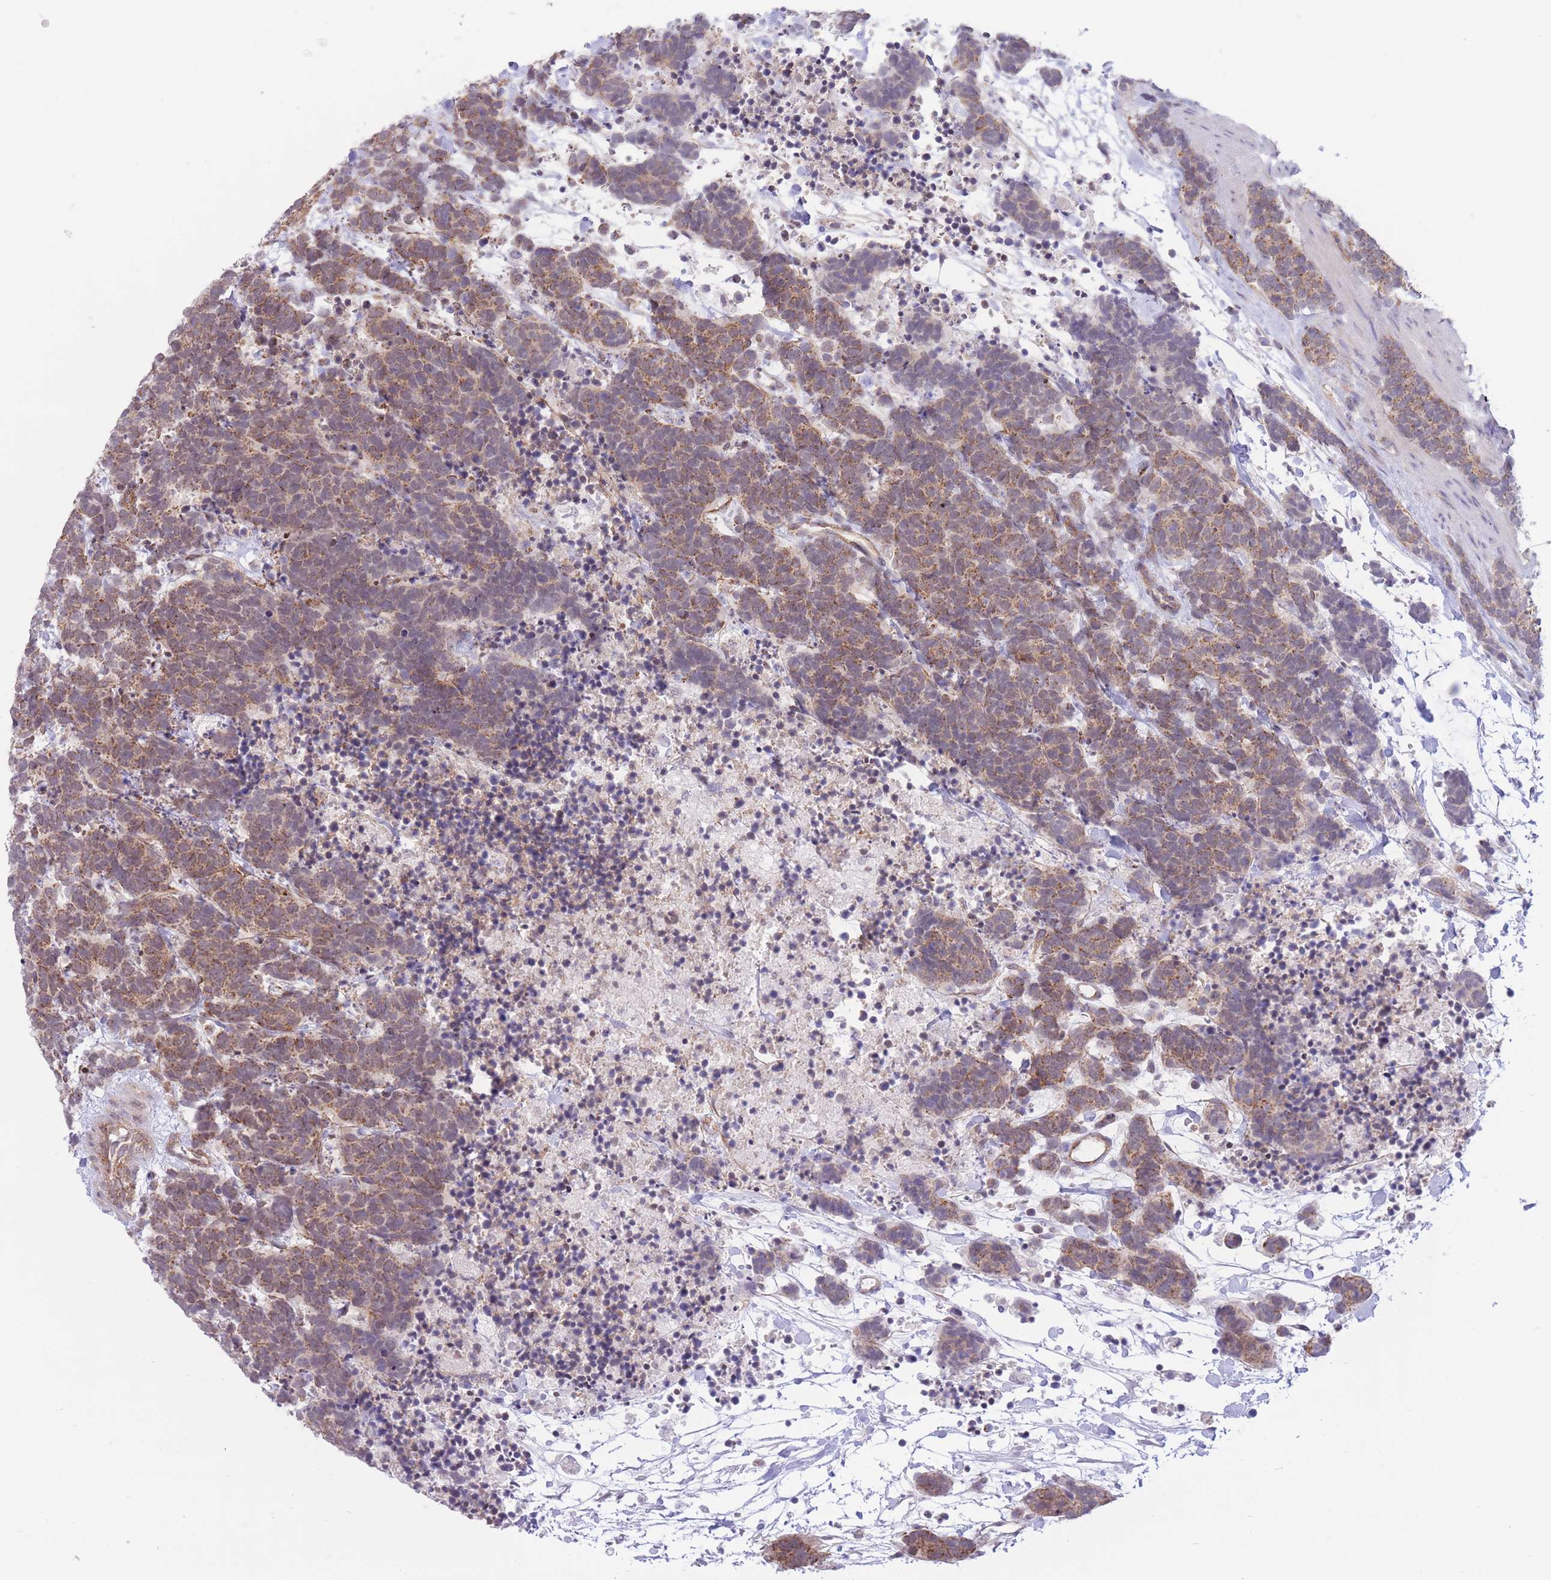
{"staining": {"intensity": "moderate", "quantity": ">75%", "location": "cytoplasmic/membranous"}, "tissue": "carcinoid", "cell_type": "Tumor cells", "image_type": "cancer", "snomed": [{"axis": "morphology", "description": "Carcinoma, NOS"}, {"axis": "morphology", "description": "Carcinoid, malignant, NOS"}, {"axis": "topography", "description": "Prostate"}], "caption": "Immunohistochemistry (IHC) photomicrograph of neoplastic tissue: carcinoma stained using immunohistochemistry reveals medium levels of moderate protein expression localized specifically in the cytoplasmic/membranous of tumor cells, appearing as a cytoplasmic/membranous brown color.", "gene": "MRPS31", "patient": {"sex": "male", "age": 57}}